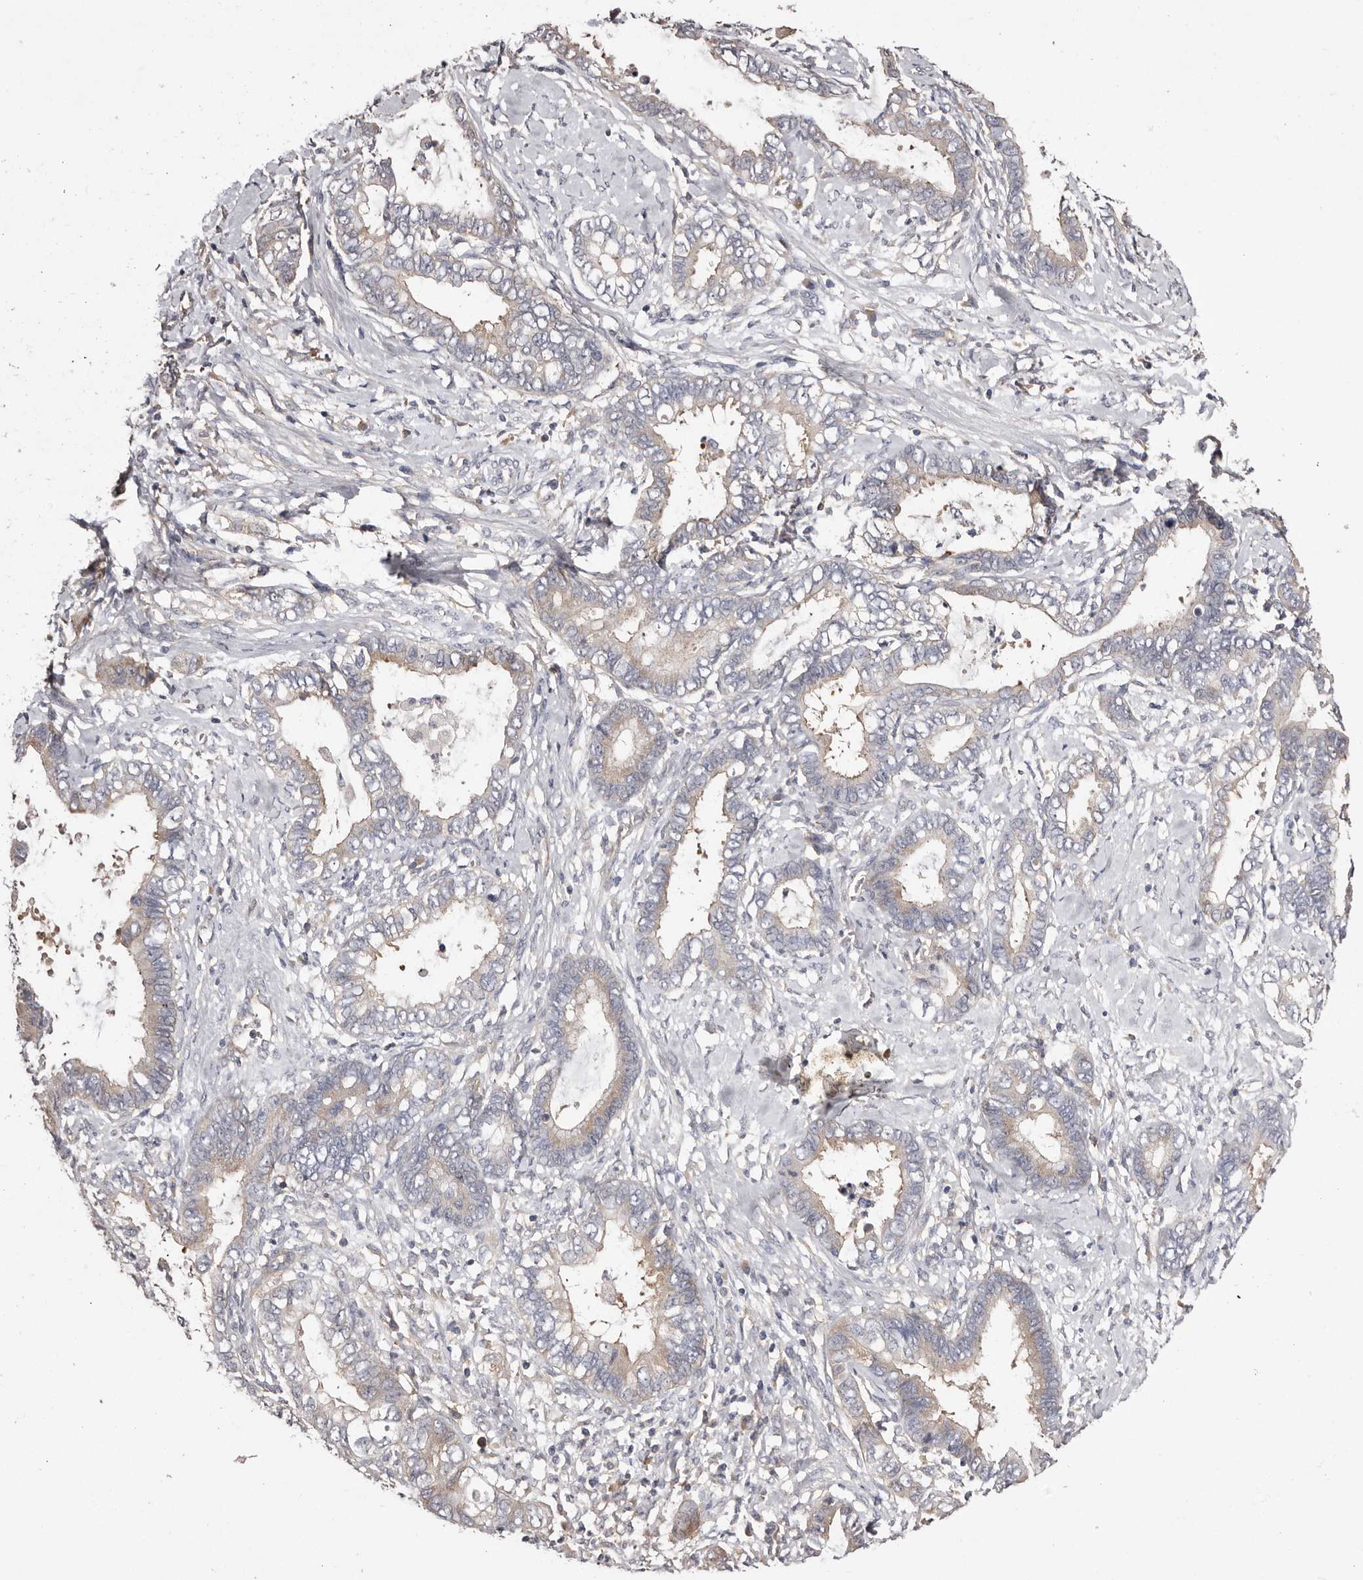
{"staining": {"intensity": "moderate", "quantity": "25%-75%", "location": "cytoplasmic/membranous"}, "tissue": "cervical cancer", "cell_type": "Tumor cells", "image_type": "cancer", "snomed": [{"axis": "morphology", "description": "Adenocarcinoma, NOS"}, {"axis": "topography", "description": "Cervix"}], "caption": "Brown immunohistochemical staining in human adenocarcinoma (cervical) exhibits moderate cytoplasmic/membranous staining in about 25%-75% of tumor cells. (IHC, brightfield microscopy, high magnification).", "gene": "LTV1", "patient": {"sex": "female", "age": 44}}